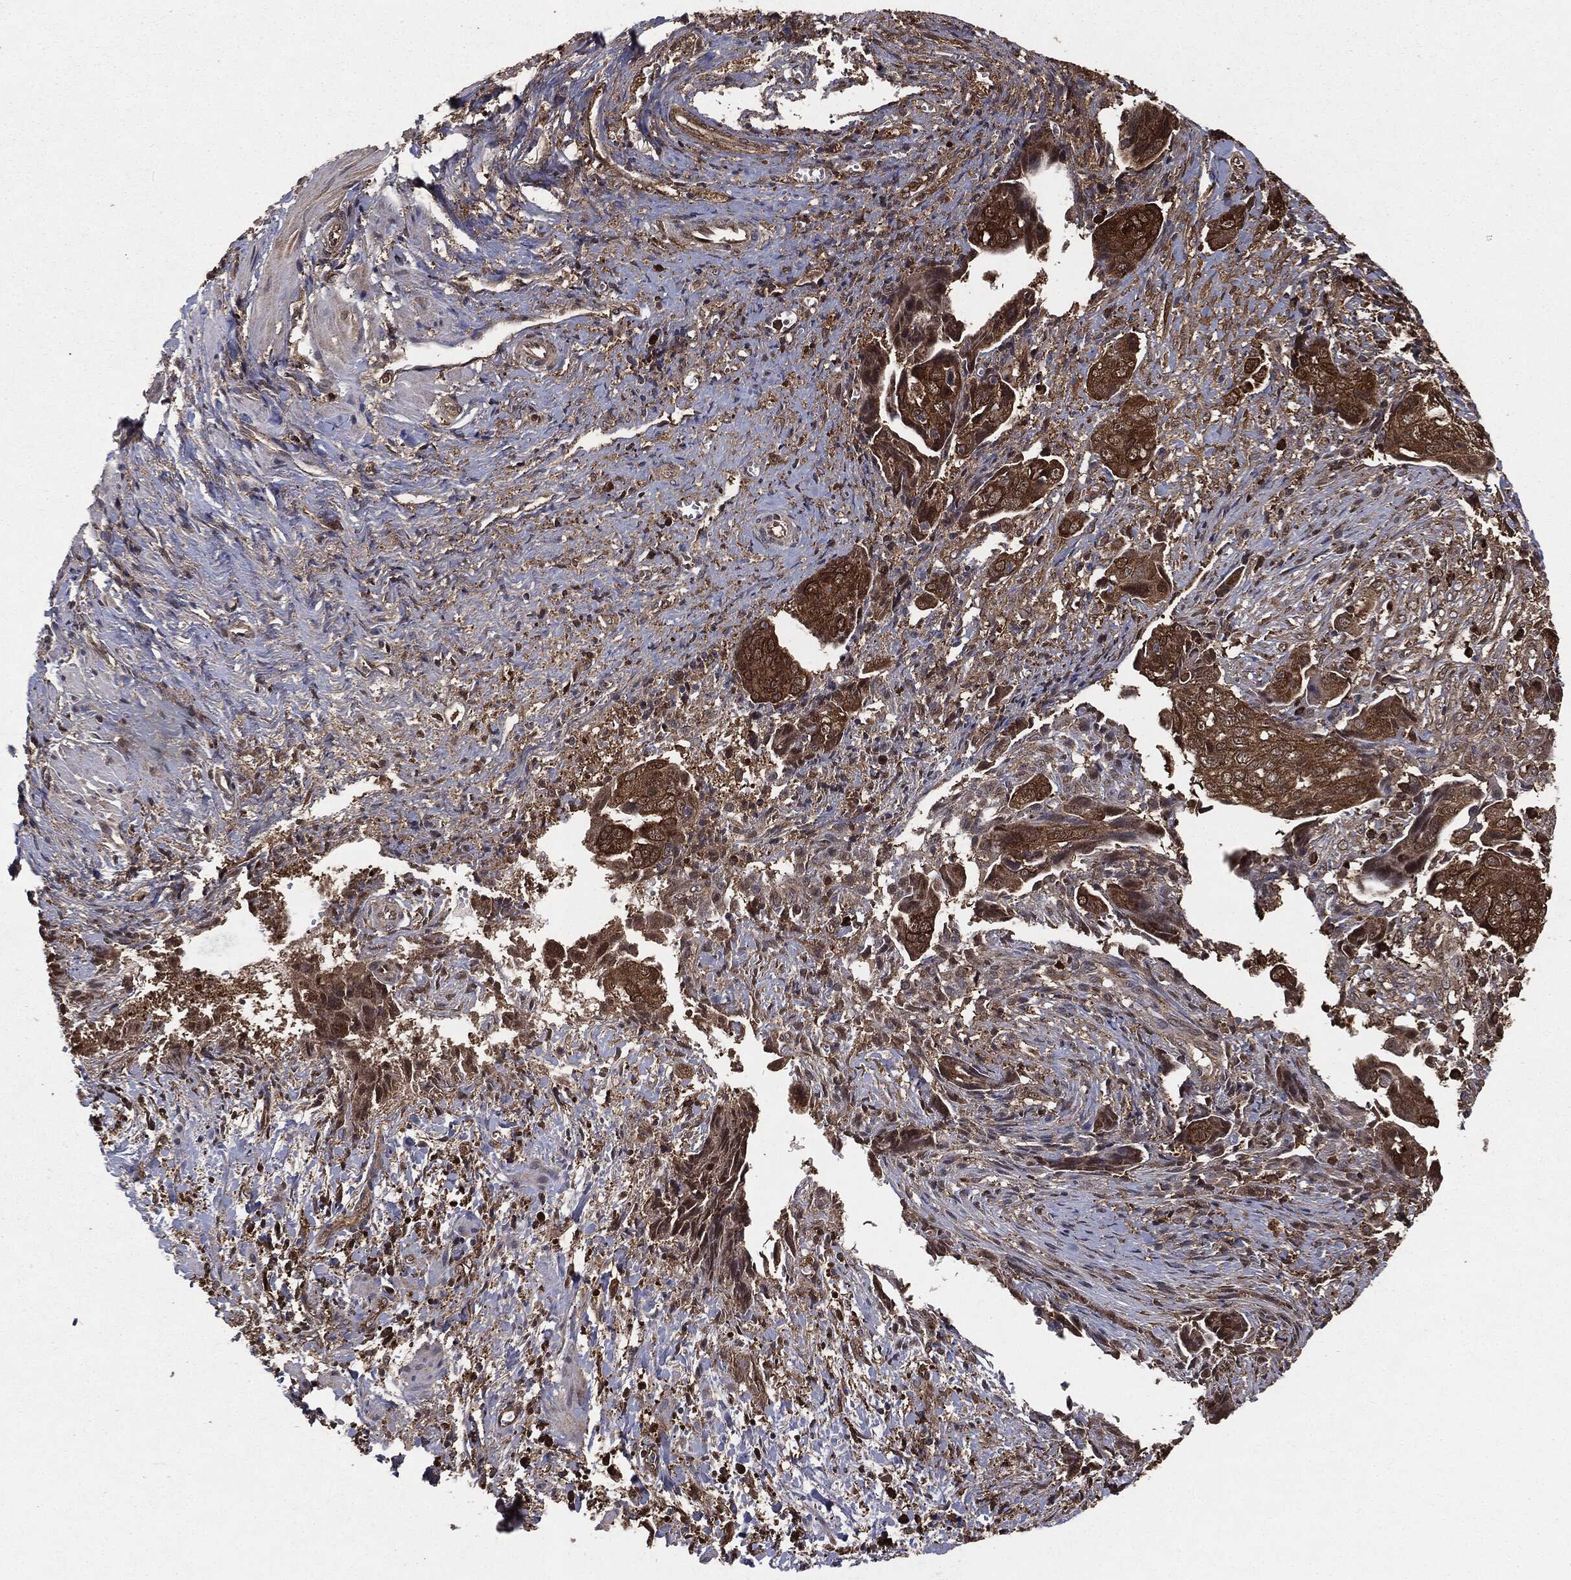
{"staining": {"intensity": "strong", "quantity": ">75%", "location": "cytoplasmic/membranous"}, "tissue": "ovarian cancer", "cell_type": "Tumor cells", "image_type": "cancer", "snomed": [{"axis": "morphology", "description": "Carcinoma, endometroid"}, {"axis": "topography", "description": "Ovary"}], "caption": "Immunohistochemistry micrograph of neoplastic tissue: human endometroid carcinoma (ovarian) stained using immunohistochemistry (IHC) displays high levels of strong protein expression localized specifically in the cytoplasmic/membranous of tumor cells, appearing as a cytoplasmic/membranous brown color.", "gene": "NME1", "patient": {"sex": "female", "age": 70}}